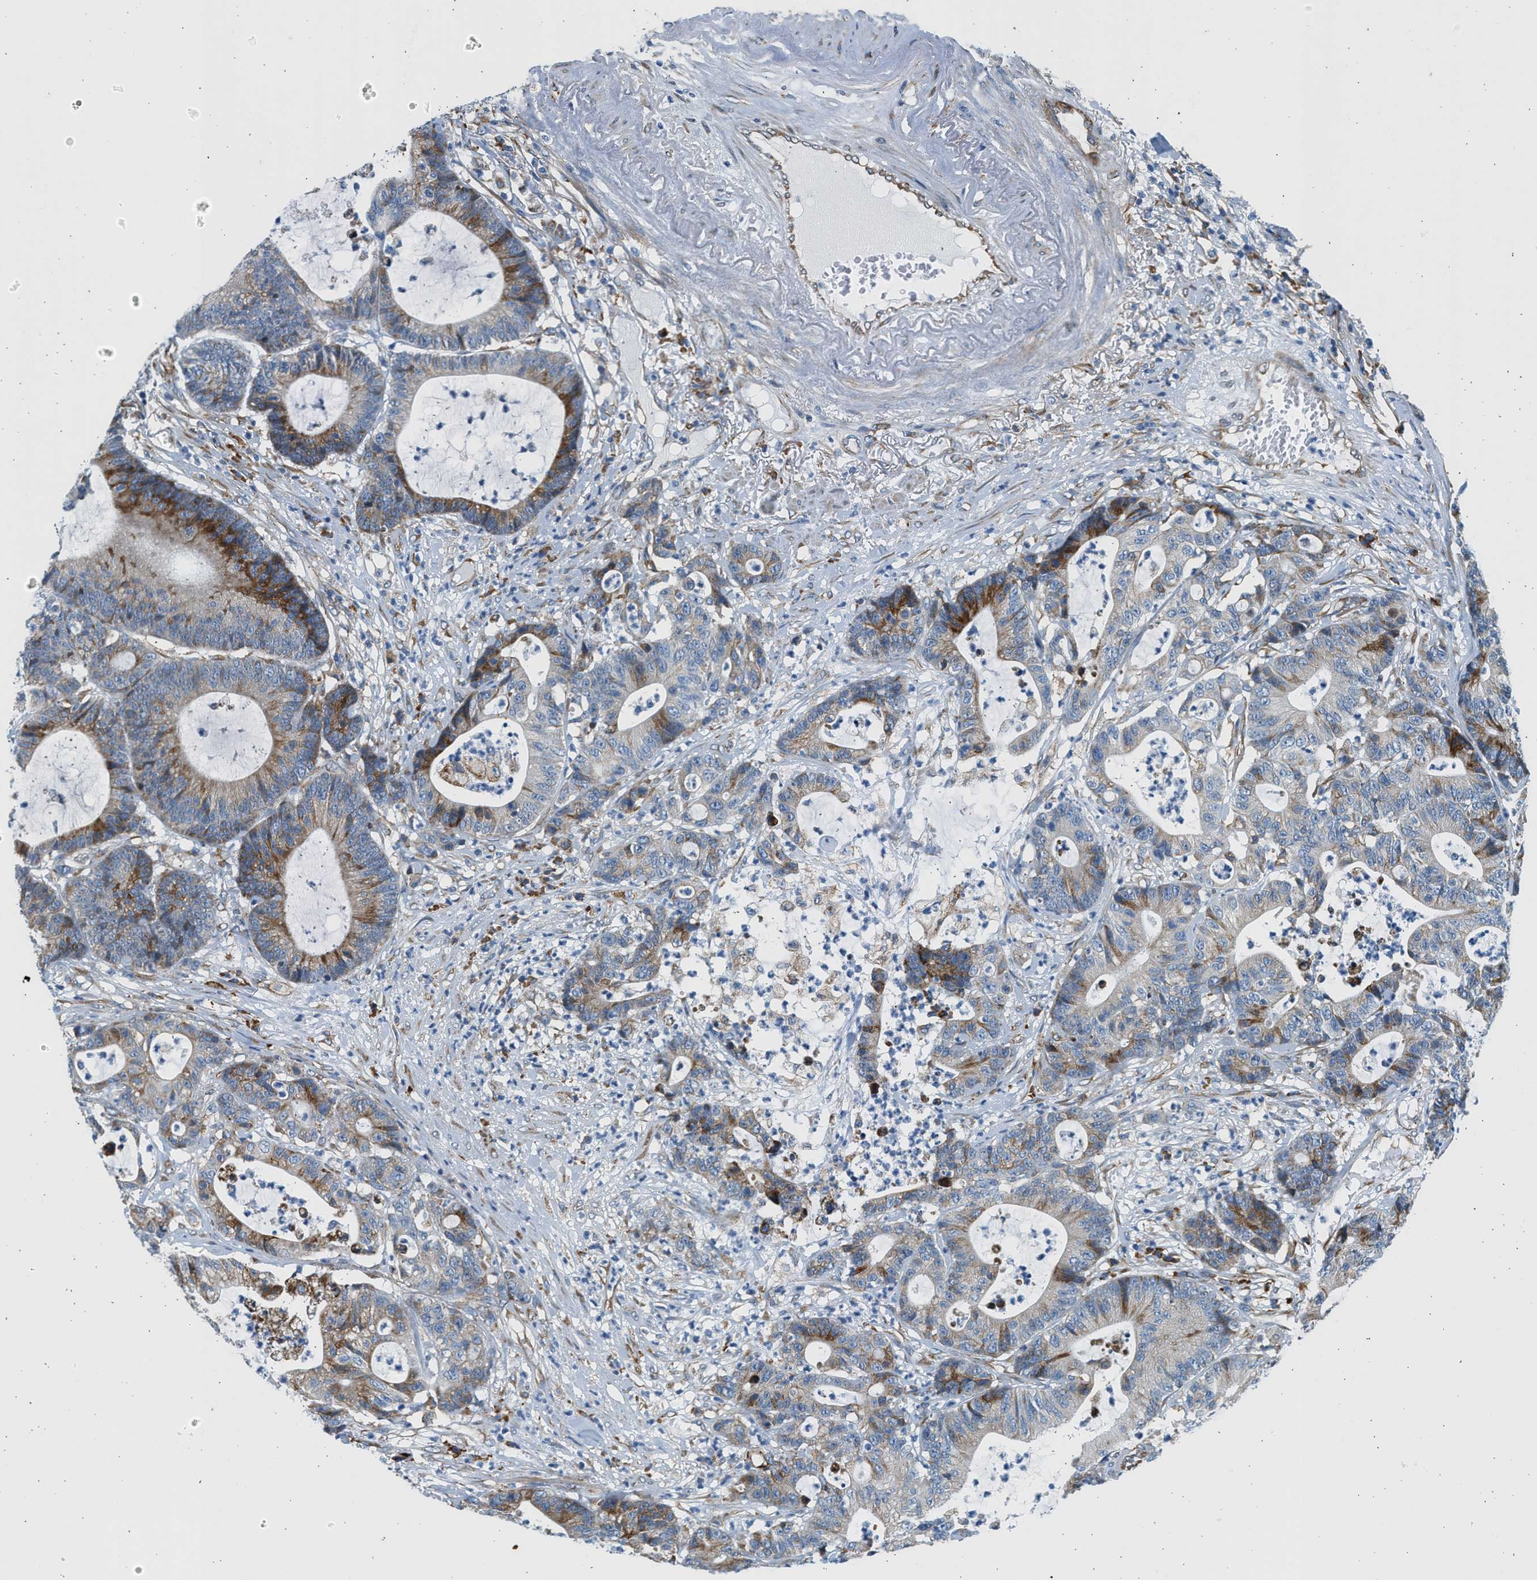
{"staining": {"intensity": "strong", "quantity": "25%-75%", "location": "cytoplasmic/membranous"}, "tissue": "colorectal cancer", "cell_type": "Tumor cells", "image_type": "cancer", "snomed": [{"axis": "morphology", "description": "Adenocarcinoma, NOS"}, {"axis": "topography", "description": "Colon"}], "caption": "Immunohistochemical staining of colorectal adenocarcinoma displays high levels of strong cytoplasmic/membranous protein staining in about 25%-75% of tumor cells.", "gene": "CNTN6", "patient": {"sex": "female", "age": 84}}